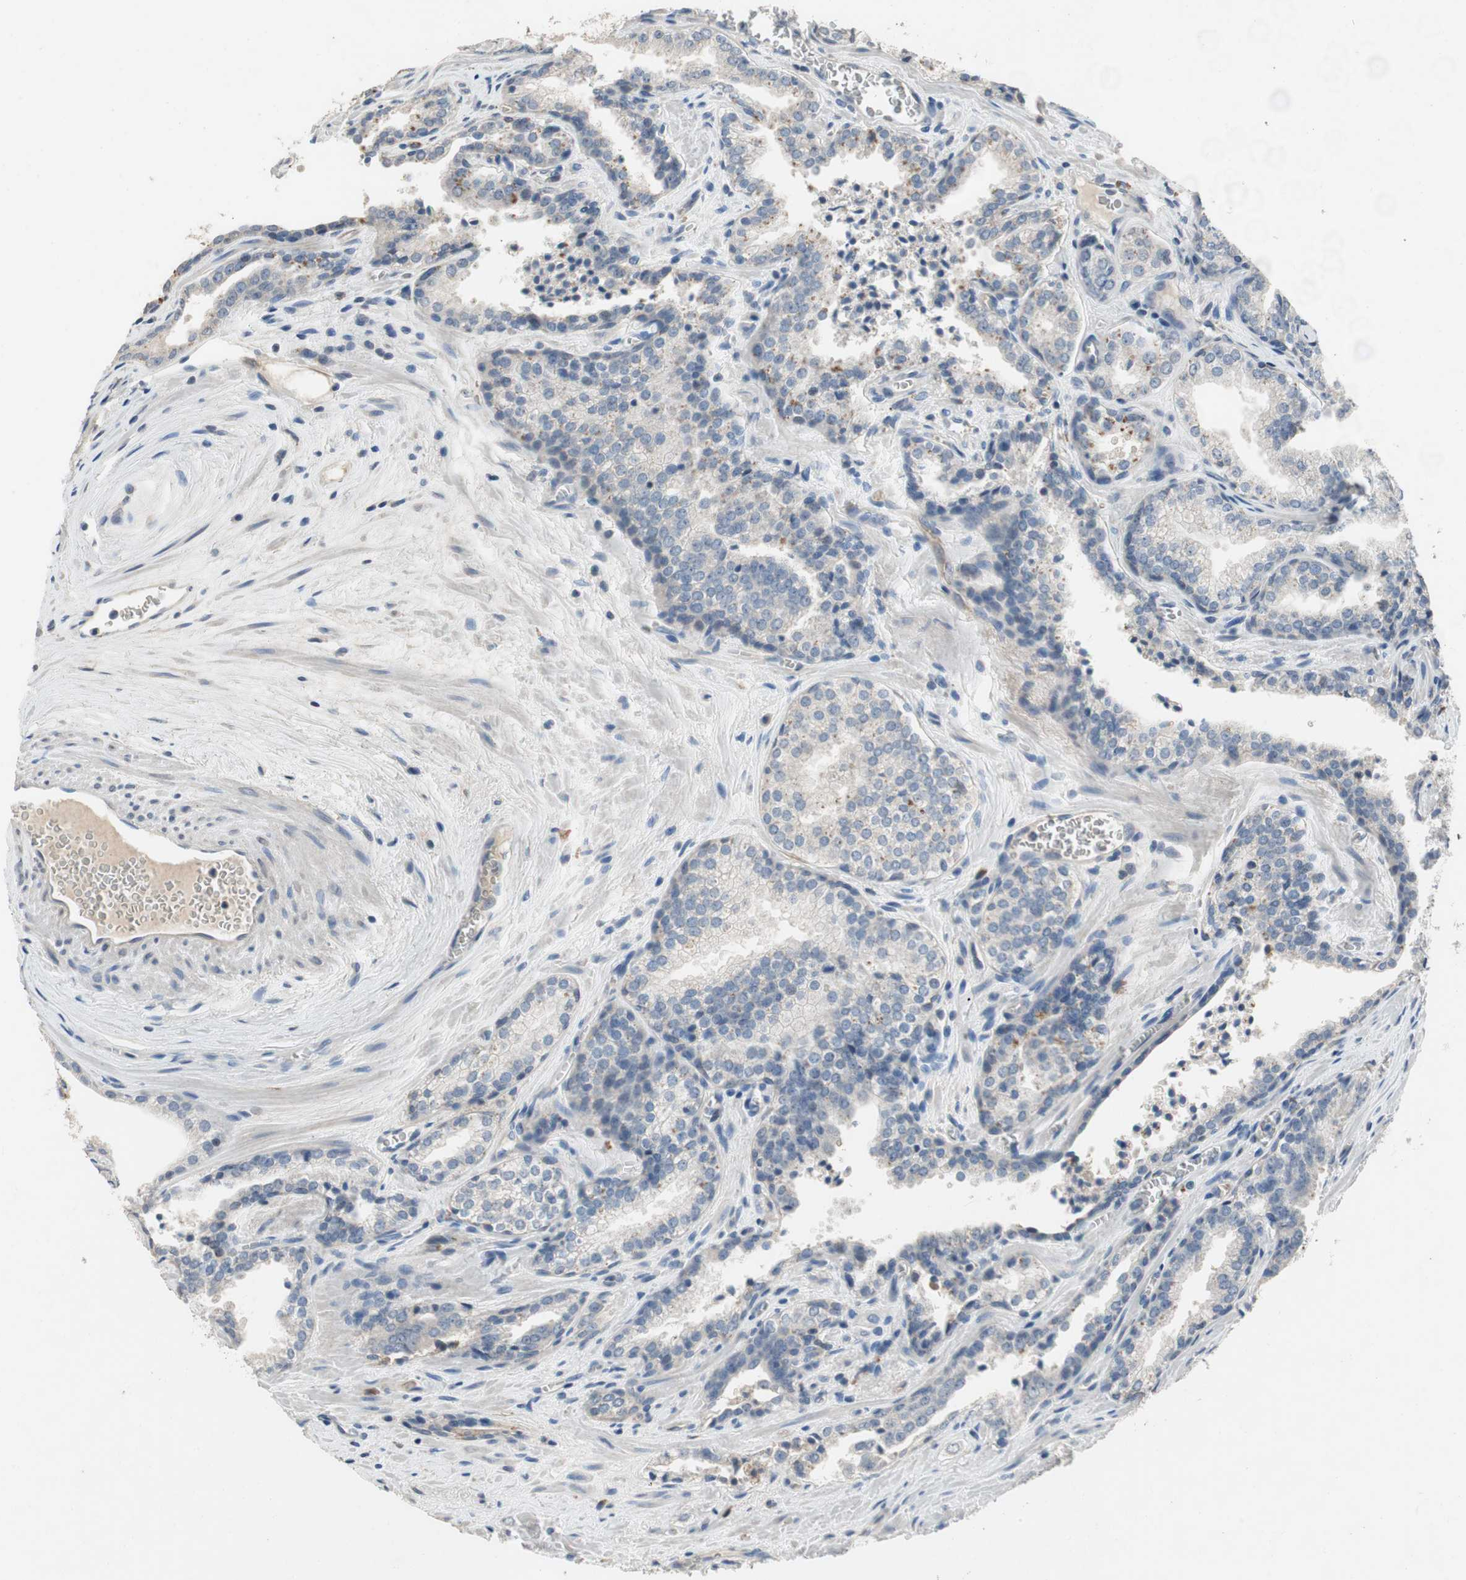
{"staining": {"intensity": "negative", "quantity": "none", "location": "none"}, "tissue": "prostate cancer", "cell_type": "Tumor cells", "image_type": "cancer", "snomed": [{"axis": "morphology", "description": "Adenocarcinoma, Low grade"}, {"axis": "topography", "description": "Prostate"}], "caption": "This is a photomicrograph of IHC staining of prostate cancer (adenocarcinoma (low-grade)), which shows no expression in tumor cells.", "gene": "ALPL", "patient": {"sex": "male", "age": 60}}